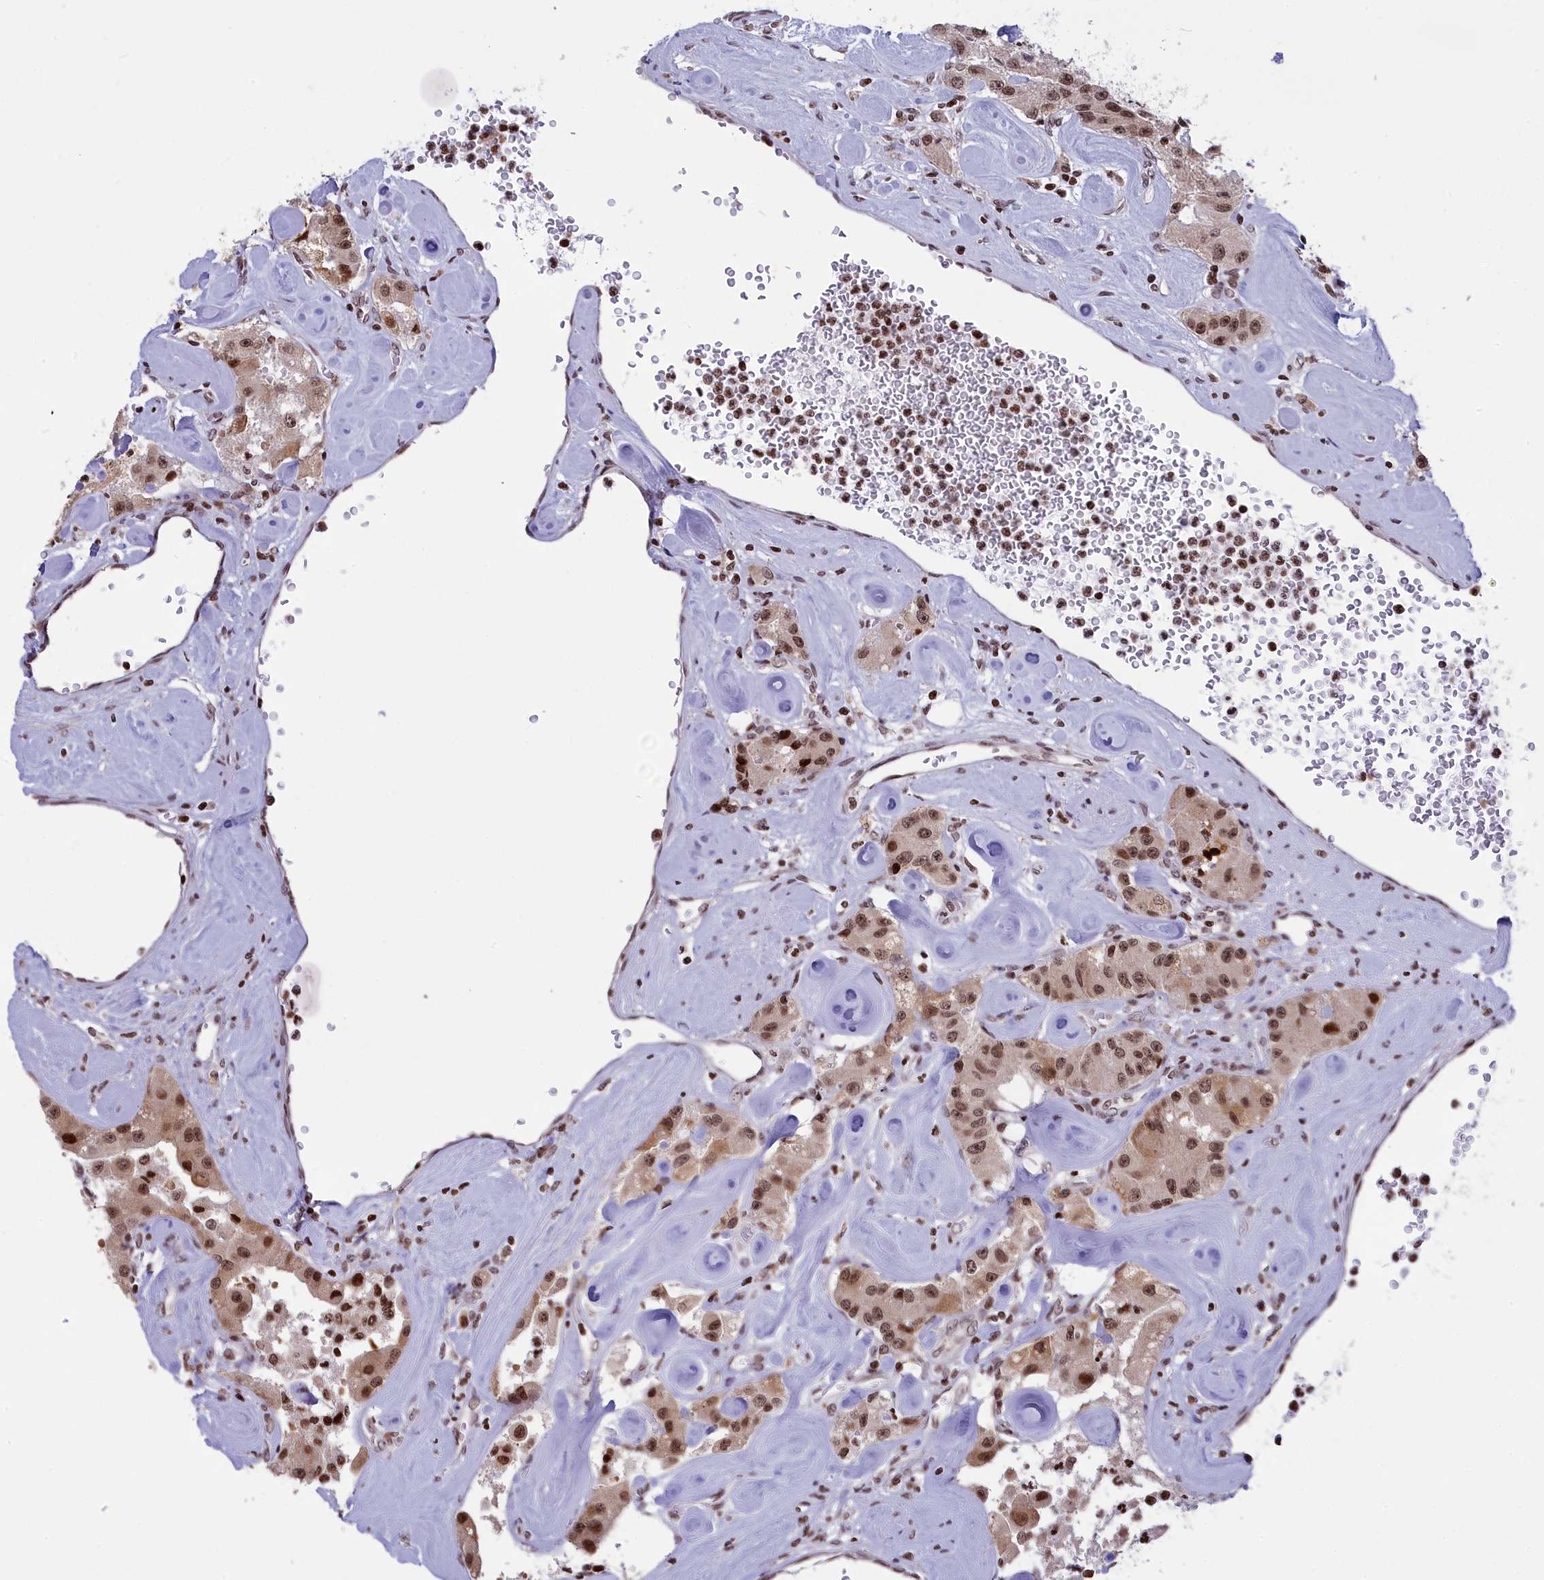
{"staining": {"intensity": "moderate", "quantity": ">75%", "location": "nuclear"}, "tissue": "carcinoid", "cell_type": "Tumor cells", "image_type": "cancer", "snomed": [{"axis": "morphology", "description": "Carcinoid, malignant, NOS"}, {"axis": "topography", "description": "Pancreas"}], "caption": "Malignant carcinoid tissue displays moderate nuclear staining in approximately >75% of tumor cells, visualized by immunohistochemistry. The protein of interest is shown in brown color, while the nuclei are stained blue.", "gene": "TET2", "patient": {"sex": "male", "age": 41}}